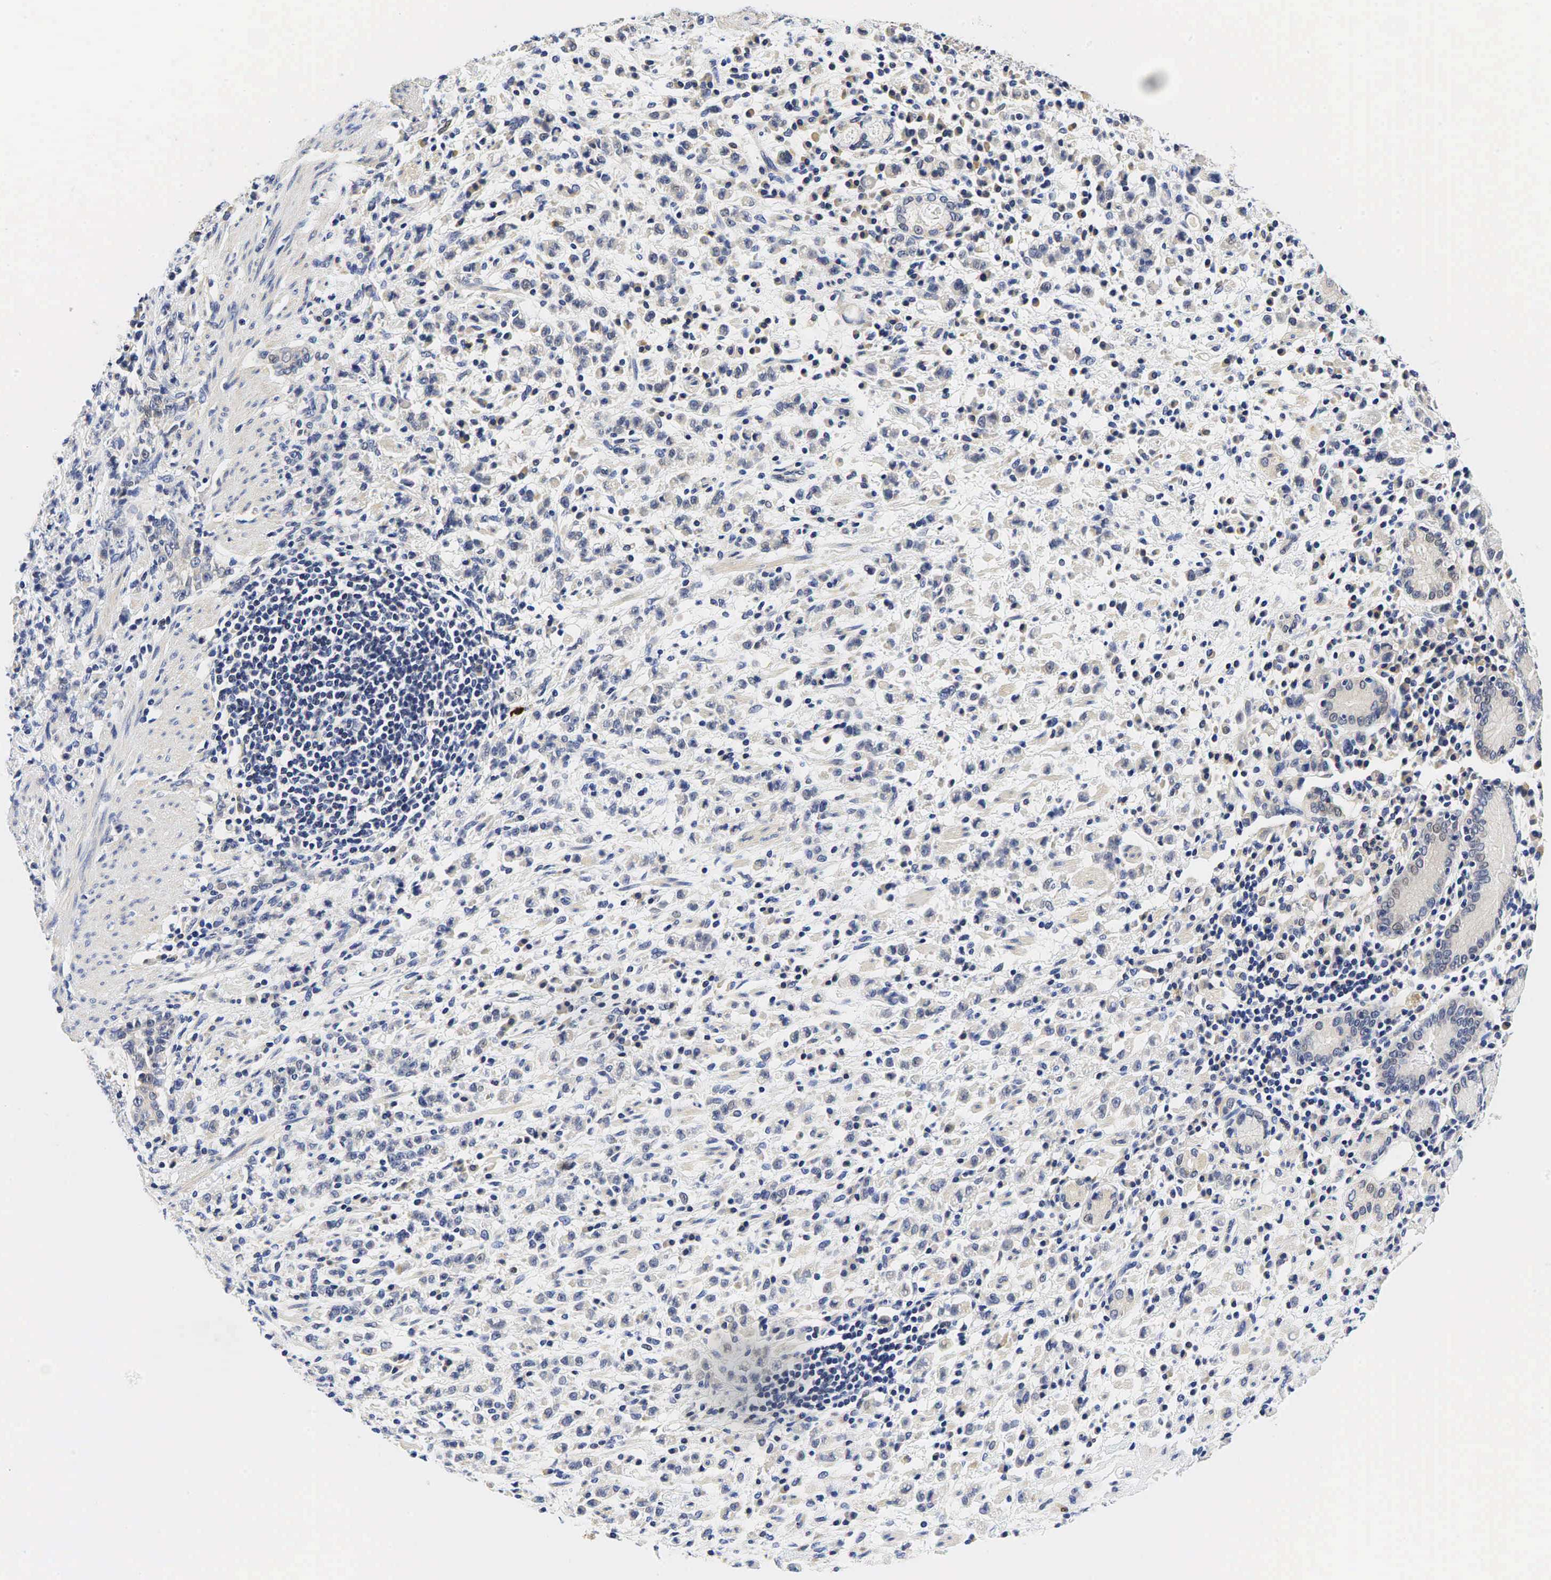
{"staining": {"intensity": "negative", "quantity": "none", "location": "none"}, "tissue": "stomach cancer", "cell_type": "Tumor cells", "image_type": "cancer", "snomed": [{"axis": "morphology", "description": "Adenocarcinoma, NOS"}, {"axis": "topography", "description": "Stomach, lower"}], "caption": "This micrograph is of stomach cancer (adenocarcinoma) stained with IHC to label a protein in brown with the nuclei are counter-stained blue. There is no expression in tumor cells.", "gene": "CCND1", "patient": {"sex": "male", "age": 88}}